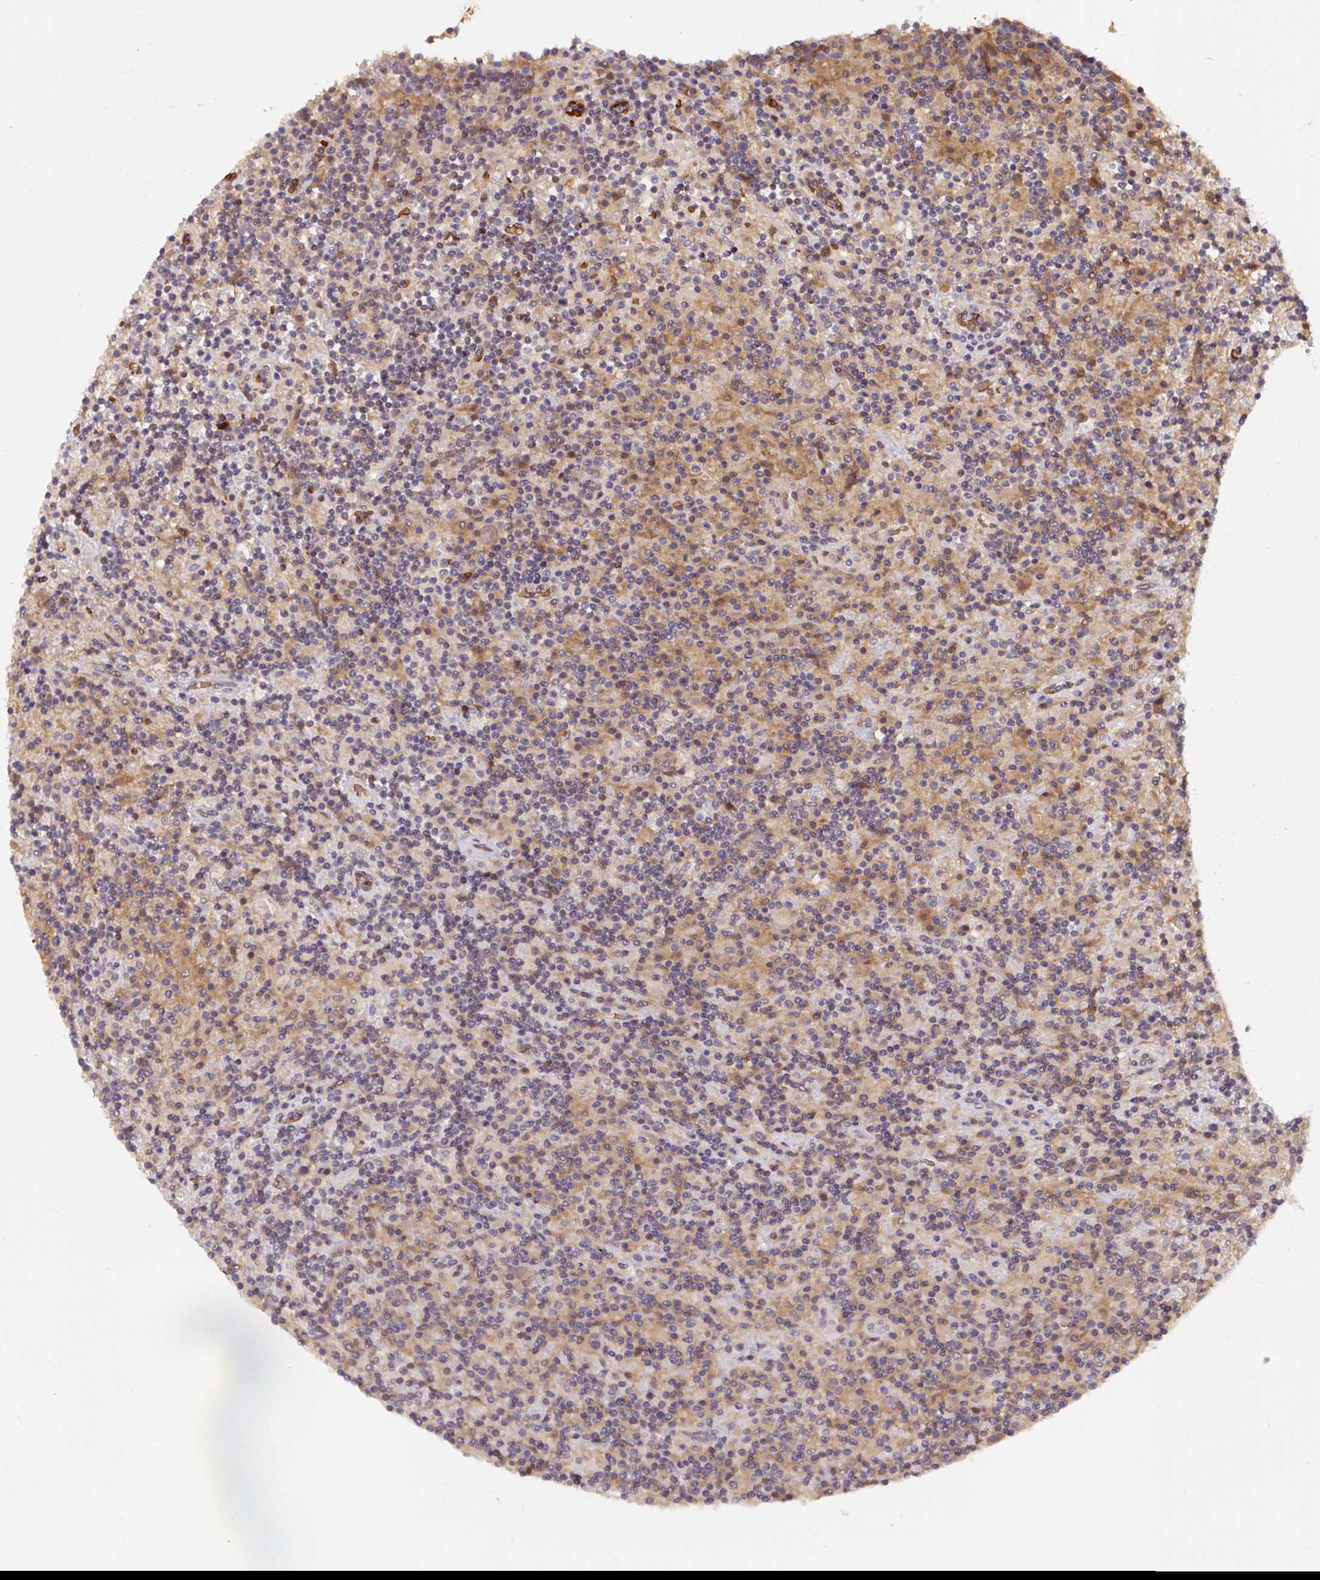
{"staining": {"intensity": "negative", "quantity": "none", "location": "none"}, "tissue": "lymphoma", "cell_type": "Tumor cells", "image_type": "cancer", "snomed": [{"axis": "morphology", "description": "Hodgkin's disease, NOS"}, {"axis": "topography", "description": "Lymph node"}], "caption": "Tumor cells show no significant protein positivity in lymphoma.", "gene": "ST13", "patient": {"sex": "male", "age": 70}}